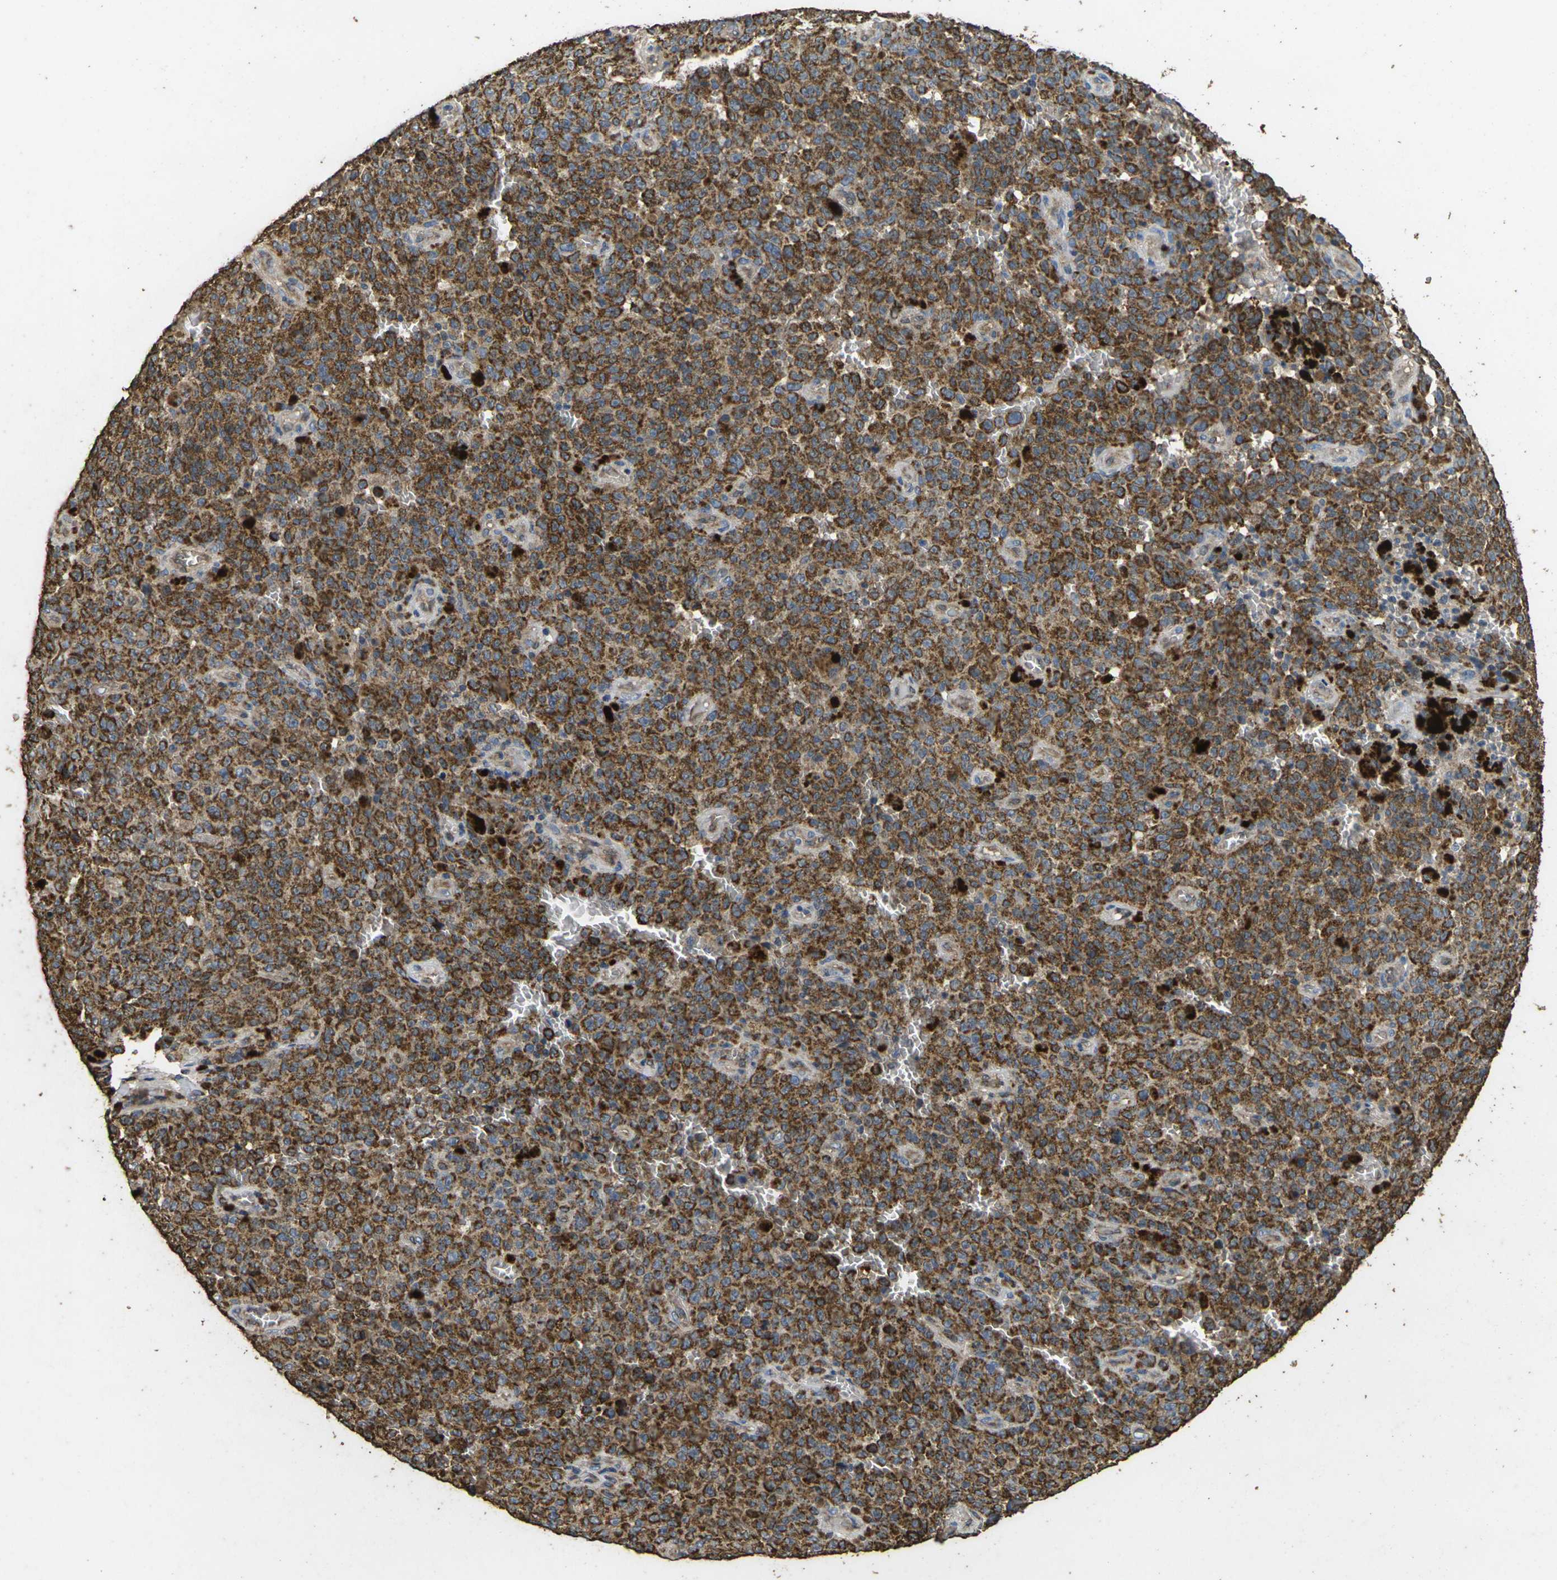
{"staining": {"intensity": "moderate", "quantity": ">75%", "location": "cytoplasmic/membranous"}, "tissue": "melanoma", "cell_type": "Tumor cells", "image_type": "cancer", "snomed": [{"axis": "morphology", "description": "Malignant melanoma, NOS"}, {"axis": "topography", "description": "Skin"}], "caption": "A brown stain highlights moderate cytoplasmic/membranous positivity of a protein in human malignant melanoma tumor cells.", "gene": "MAPK11", "patient": {"sex": "female", "age": 82}}